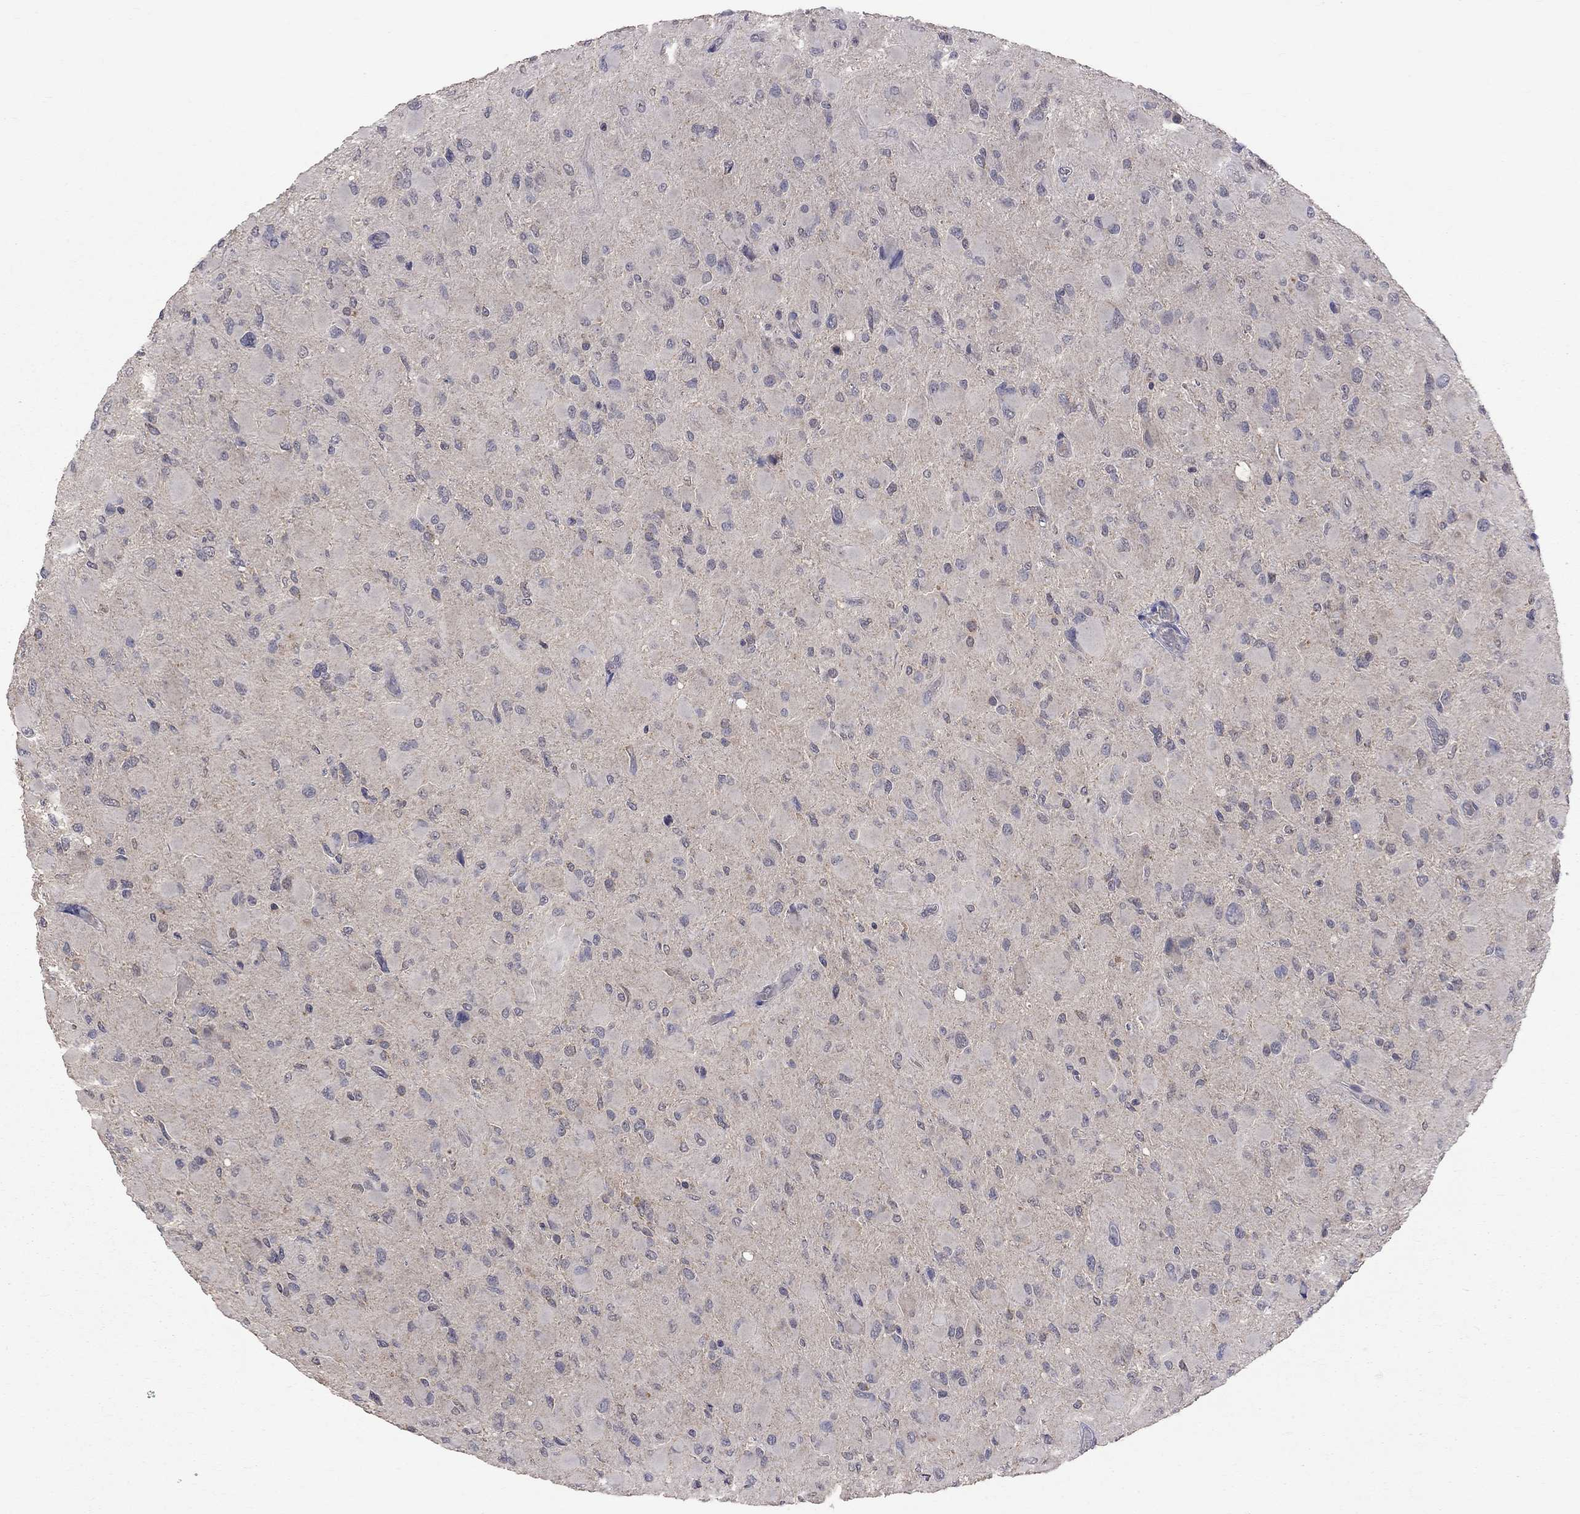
{"staining": {"intensity": "negative", "quantity": "none", "location": "none"}, "tissue": "glioma", "cell_type": "Tumor cells", "image_type": "cancer", "snomed": [{"axis": "morphology", "description": "Glioma, malignant, High grade"}, {"axis": "topography", "description": "Cerebral cortex"}], "caption": "Immunohistochemistry photomicrograph of neoplastic tissue: human high-grade glioma (malignant) stained with DAB reveals no significant protein expression in tumor cells. (Stains: DAB immunohistochemistry with hematoxylin counter stain, Microscopy: brightfield microscopy at high magnification).", "gene": "HTR6", "patient": {"sex": "female", "age": 36}}